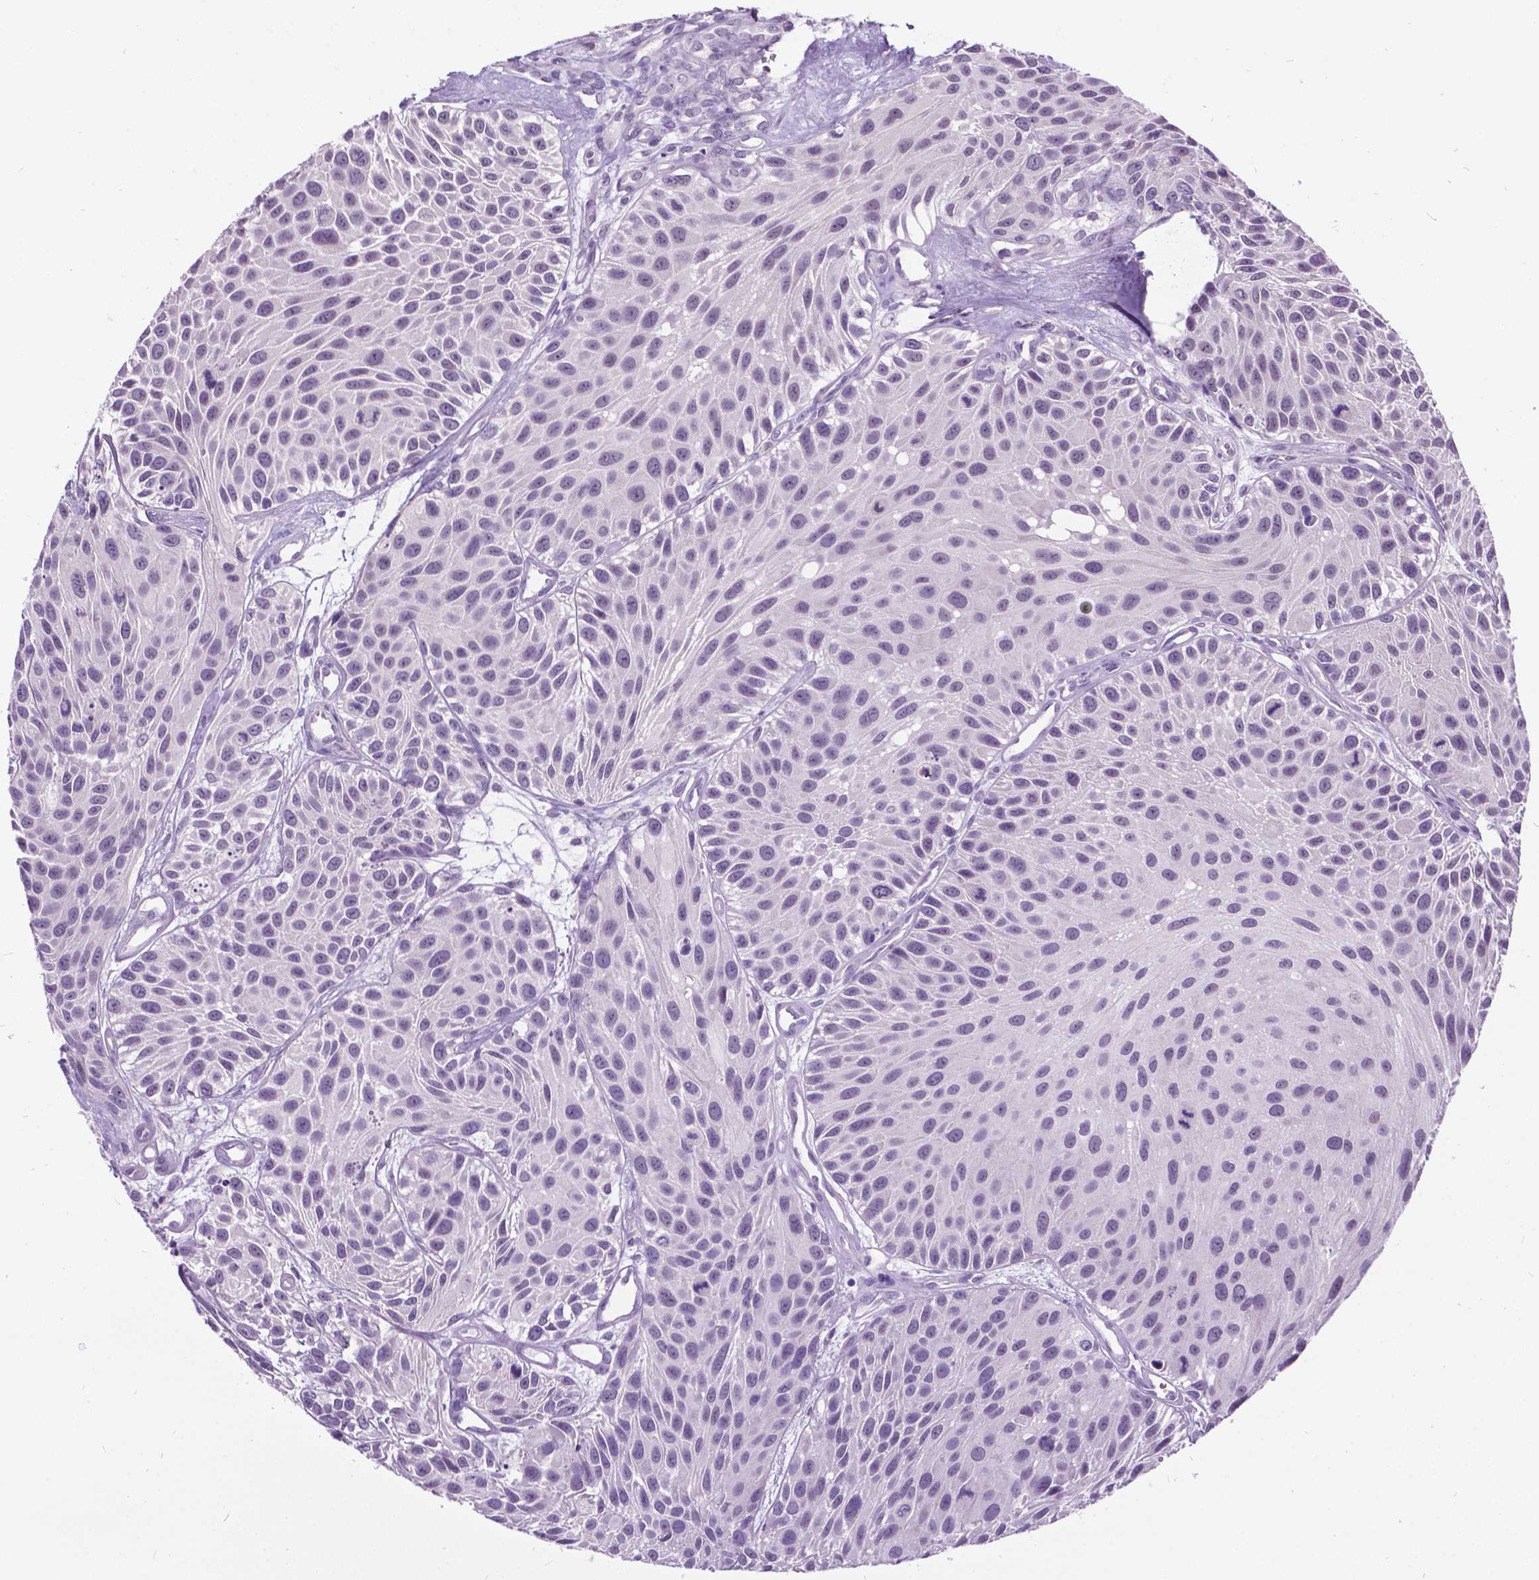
{"staining": {"intensity": "negative", "quantity": "none", "location": "none"}, "tissue": "urothelial cancer", "cell_type": "Tumor cells", "image_type": "cancer", "snomed": [{"axis": "morphology", "description": "Urothelial carcinoma, Low grade"}, {"axis": "topography", "description": "Urinary bladder"}], "caption": "Tumor cells show no significant protein positivity in urothelial carcinoma (low-grade).", "gene": "DPF3", "patient": {"sex": "female", "age": 87}}